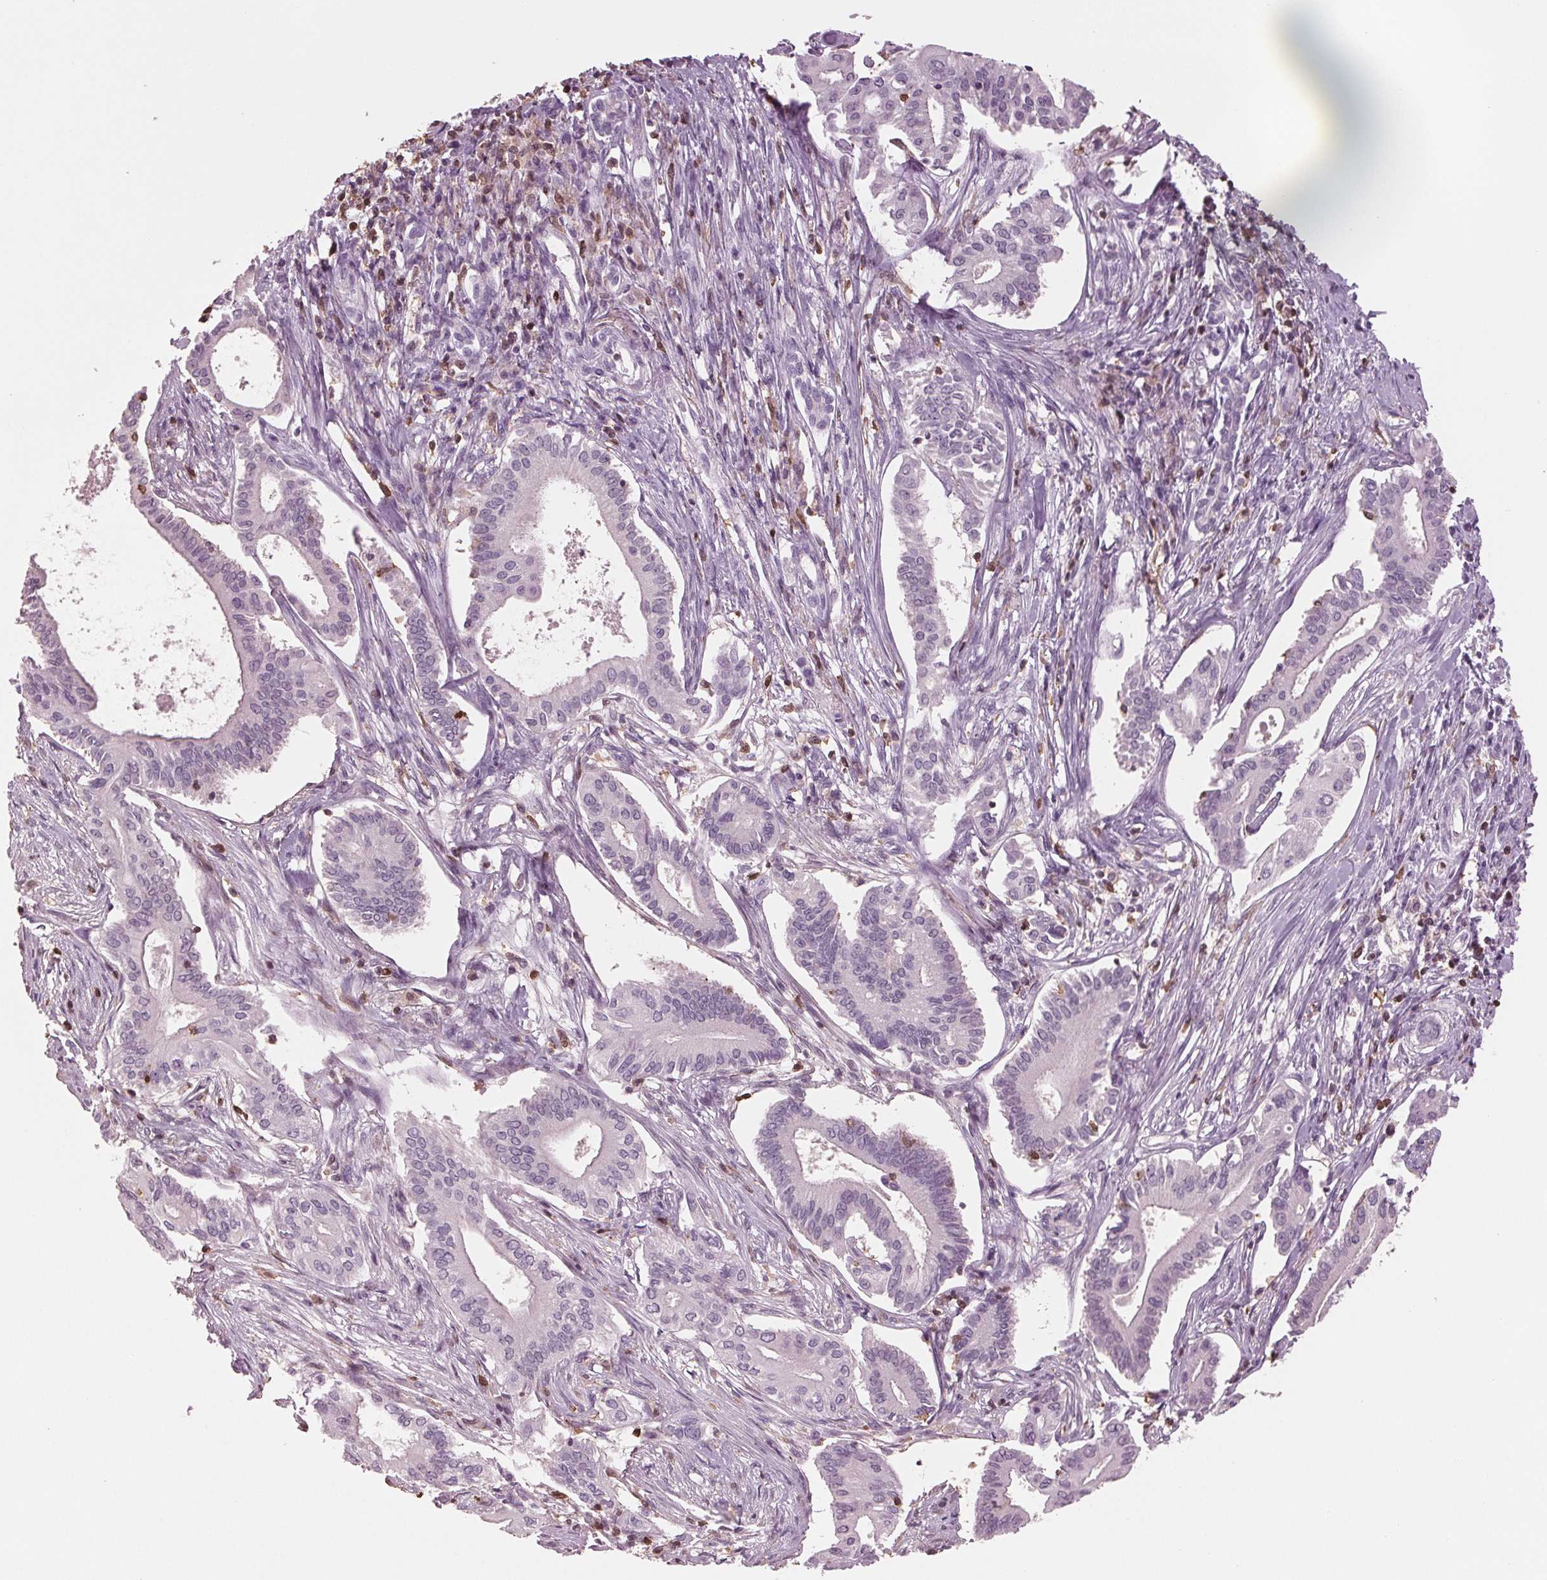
{"staining": {"intensity": "negative", "quantity": "none", "location": "none"}, "tissue": "pancreatic cancer", "cell_type": "Tumor cells", "image_type": "cancer", "snomed": [{"axis": "morphology", "description": "Adenocarcinoma, NOS"}, {"axis": "topography", "description": "Pancreas"}], "caption": "A photomicrograph of human pancreatic cancer (adenocarcinoma) is negative for staining in tumor cells.", "gene": "BTLA", "patient": {"sex": "female", "age": 68}}